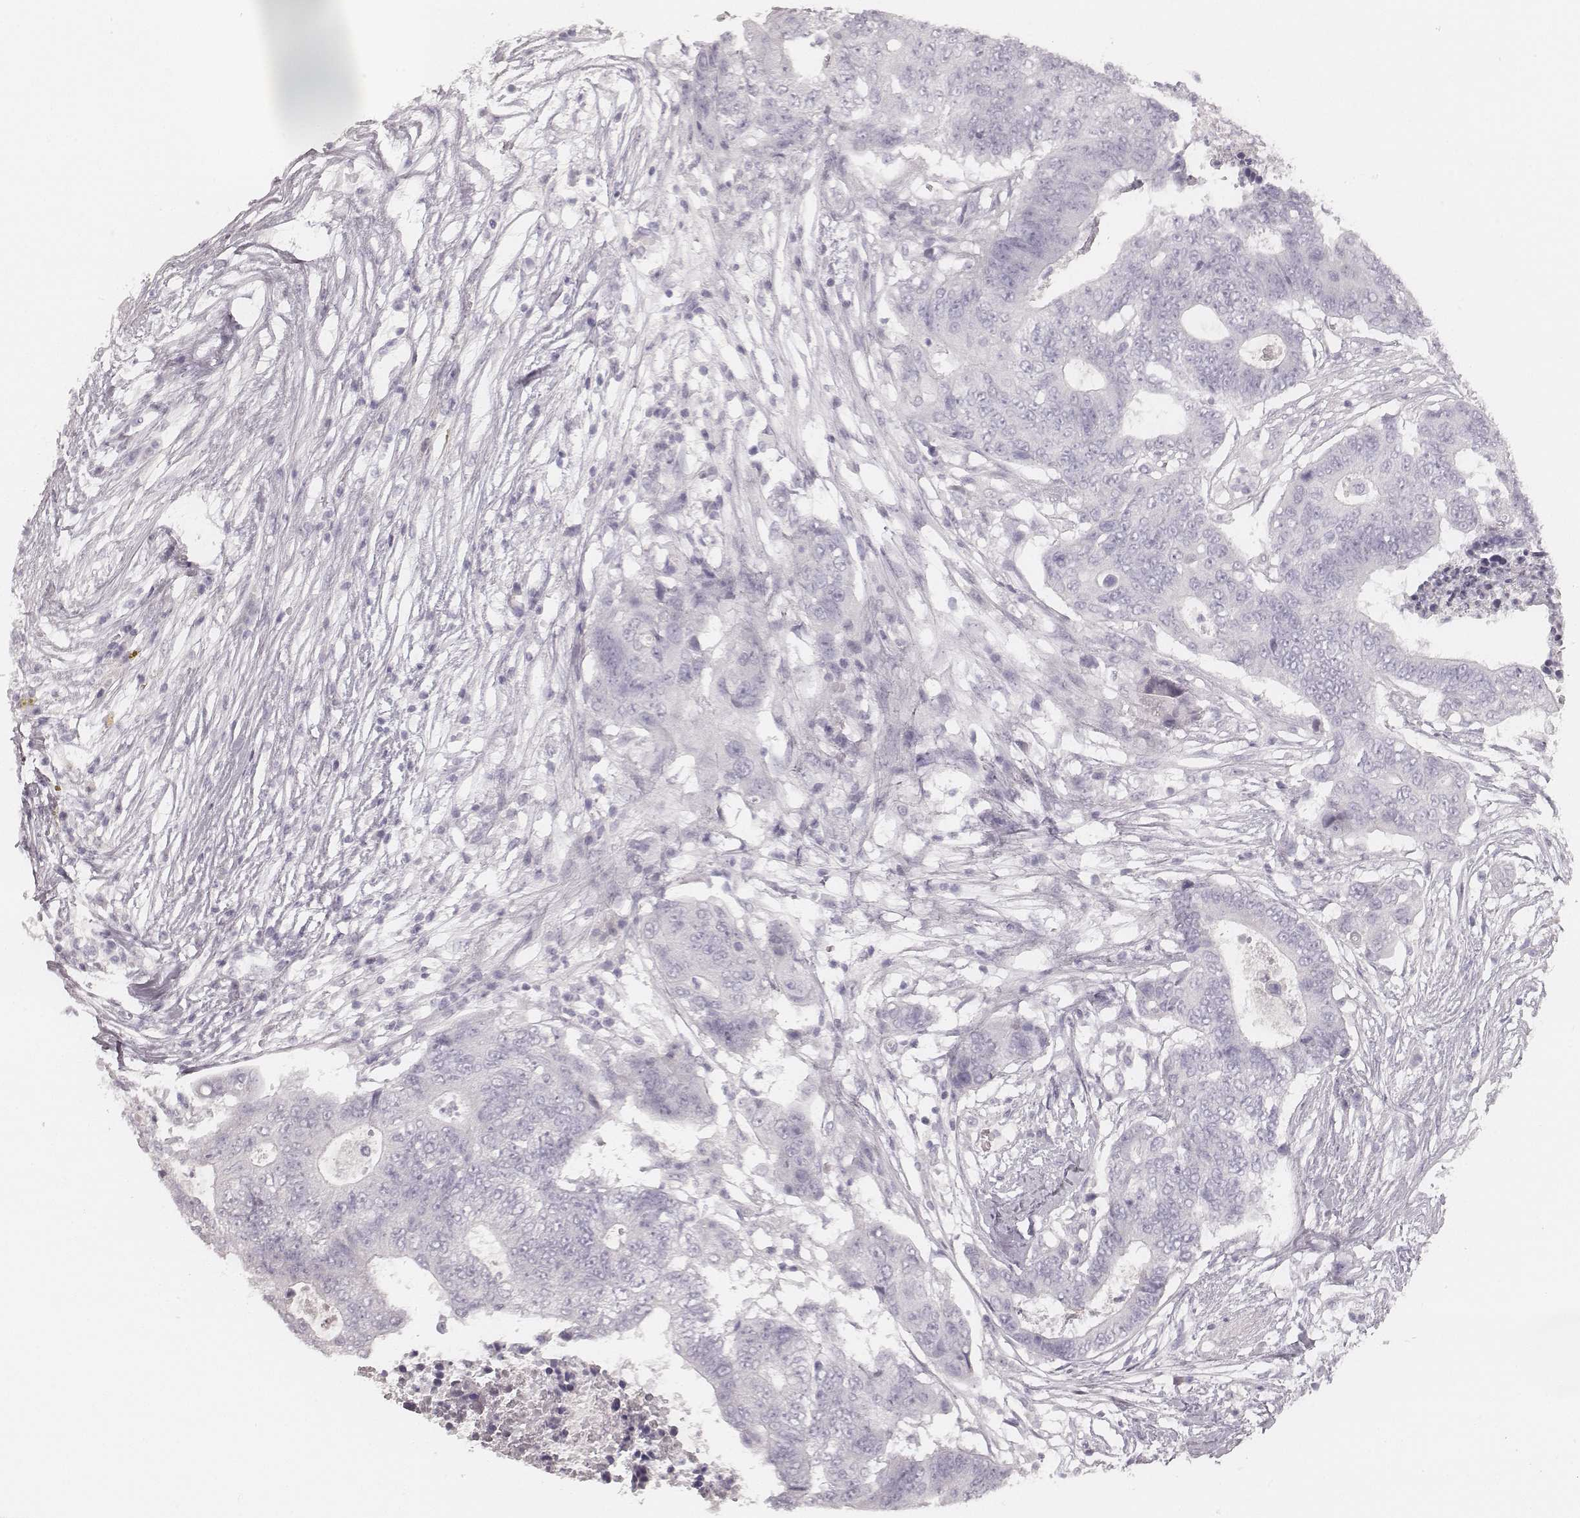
{"staining": {"intensity": "negative", "quantity": "none", "location": "none"}, "tissue": "colorectal cancer", "cell_type": "Tumor cells", "image_type": "cancer", "snomed": [{"axis": "morphology", "description": "Adenocarcinoma, NOS"}, {"axis": "topography", "description": "Colon"}], "caption": "DAB immunohistochemical staining of colorectal cancer (adenocarcinoma) reveals no significant expression in tumor cells. The staining is performed using DAB brown chromogen with nuclei counter-stained in using hematoxylin.", "gene": "KRT31", "patient": {"sex": "female", "age": 48}}